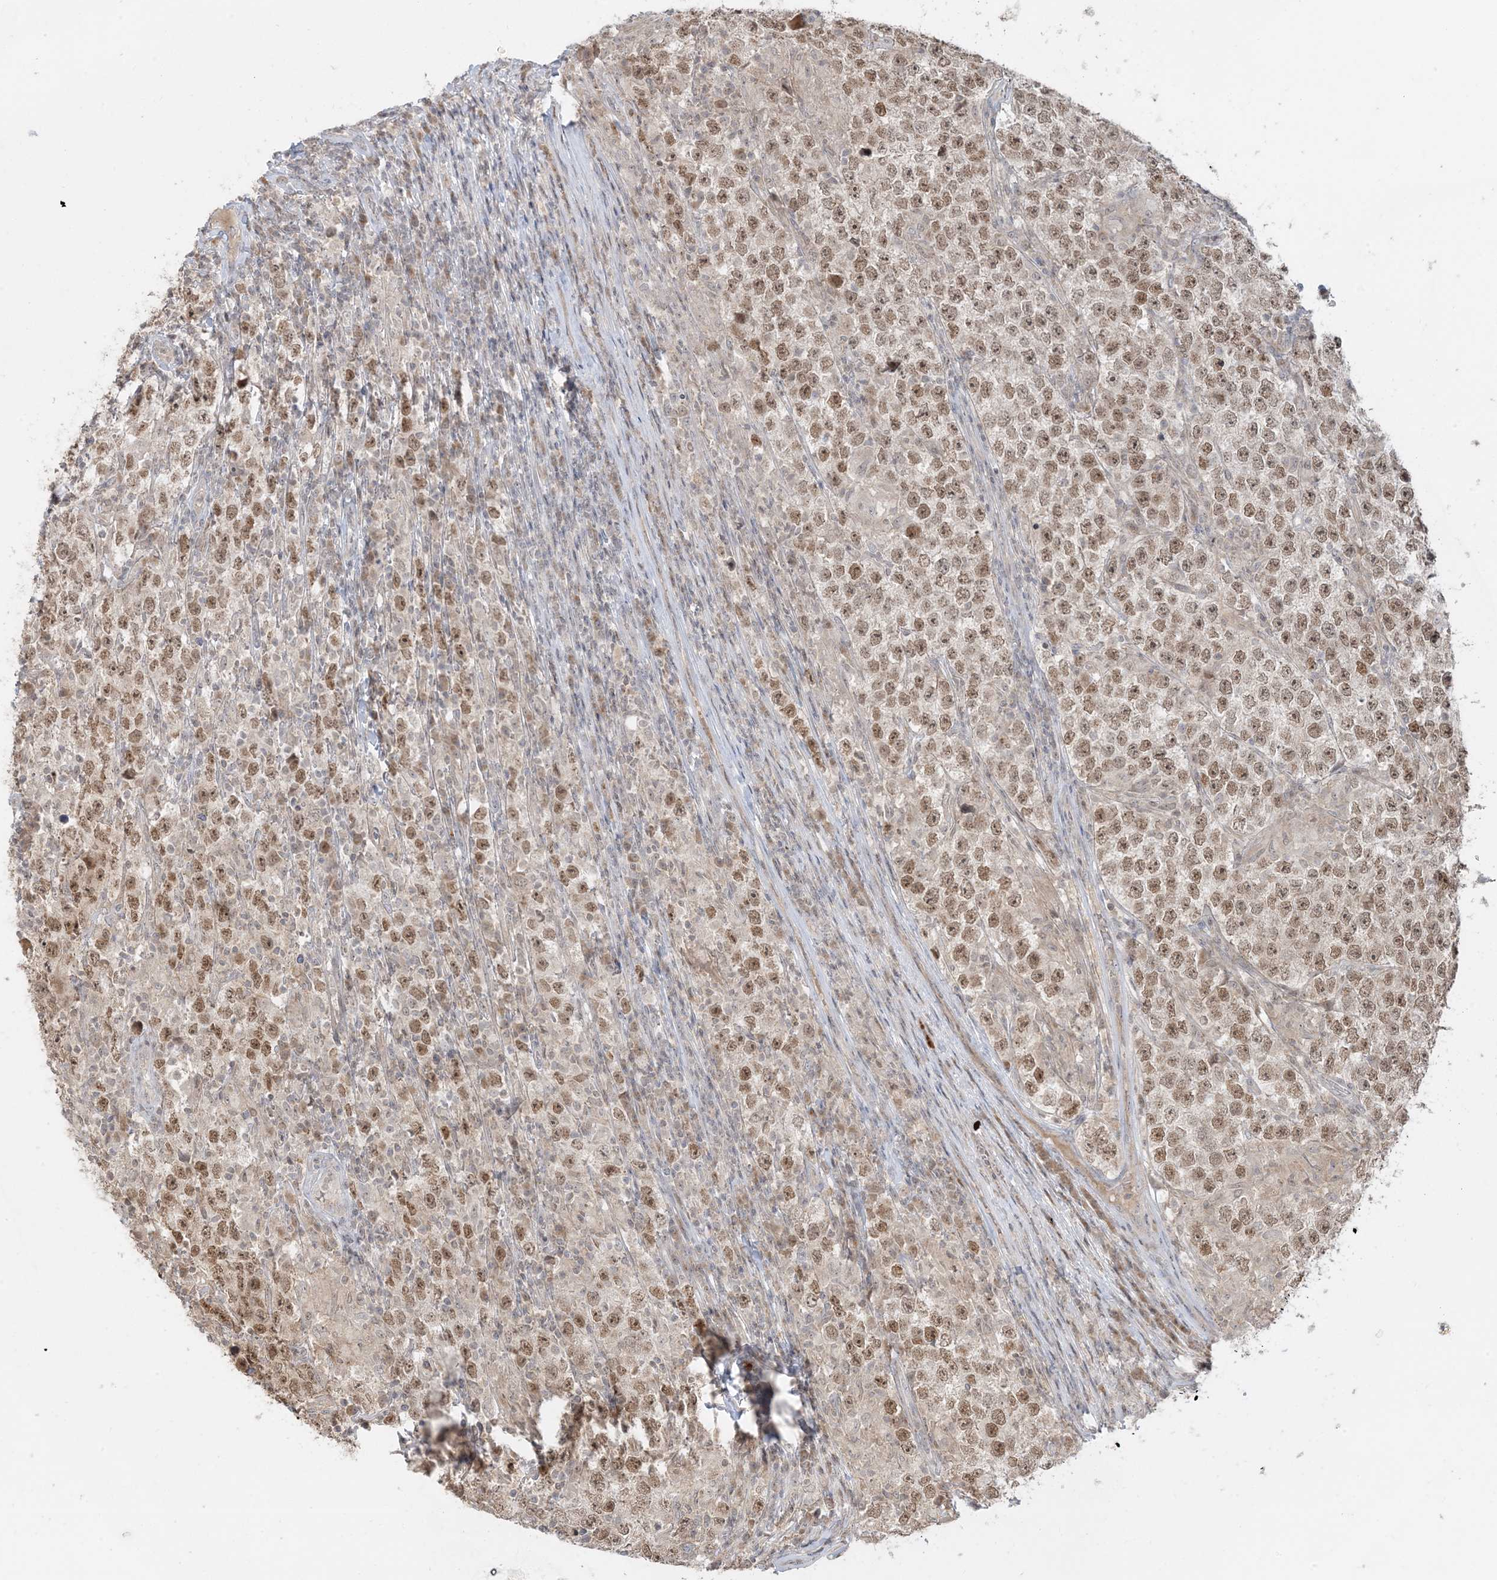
{"staining": {"intensity": "moderate", "quantity": ">75%", "location": "nuclear"}, "tissue": "testis cancer", "cell_type": "Tumor cells", "image_type": "cancer", "snomed": [{"axis": "morphology", "description": "Normal tissue, NOS"}, {"axis": "morphology", "description": "Urothelial carcinoma, High grade"}, {"axis": "morphology", "description": "Seminoma, NOS"}, {"axis": "morphology", "description": "Carcinoma, Embryonal, NOS"}, {"axis": "topography", "description": "Urinary bladder"}, {"axis": "topography", "description": "Testis"}], "caption": "Protein positivity by IHC shows moderate nuclear staining in about >75% of tumor cells in testis seminoma.", "gene": "PRRT3", "patient": {"sex": "male", "age": 41}}